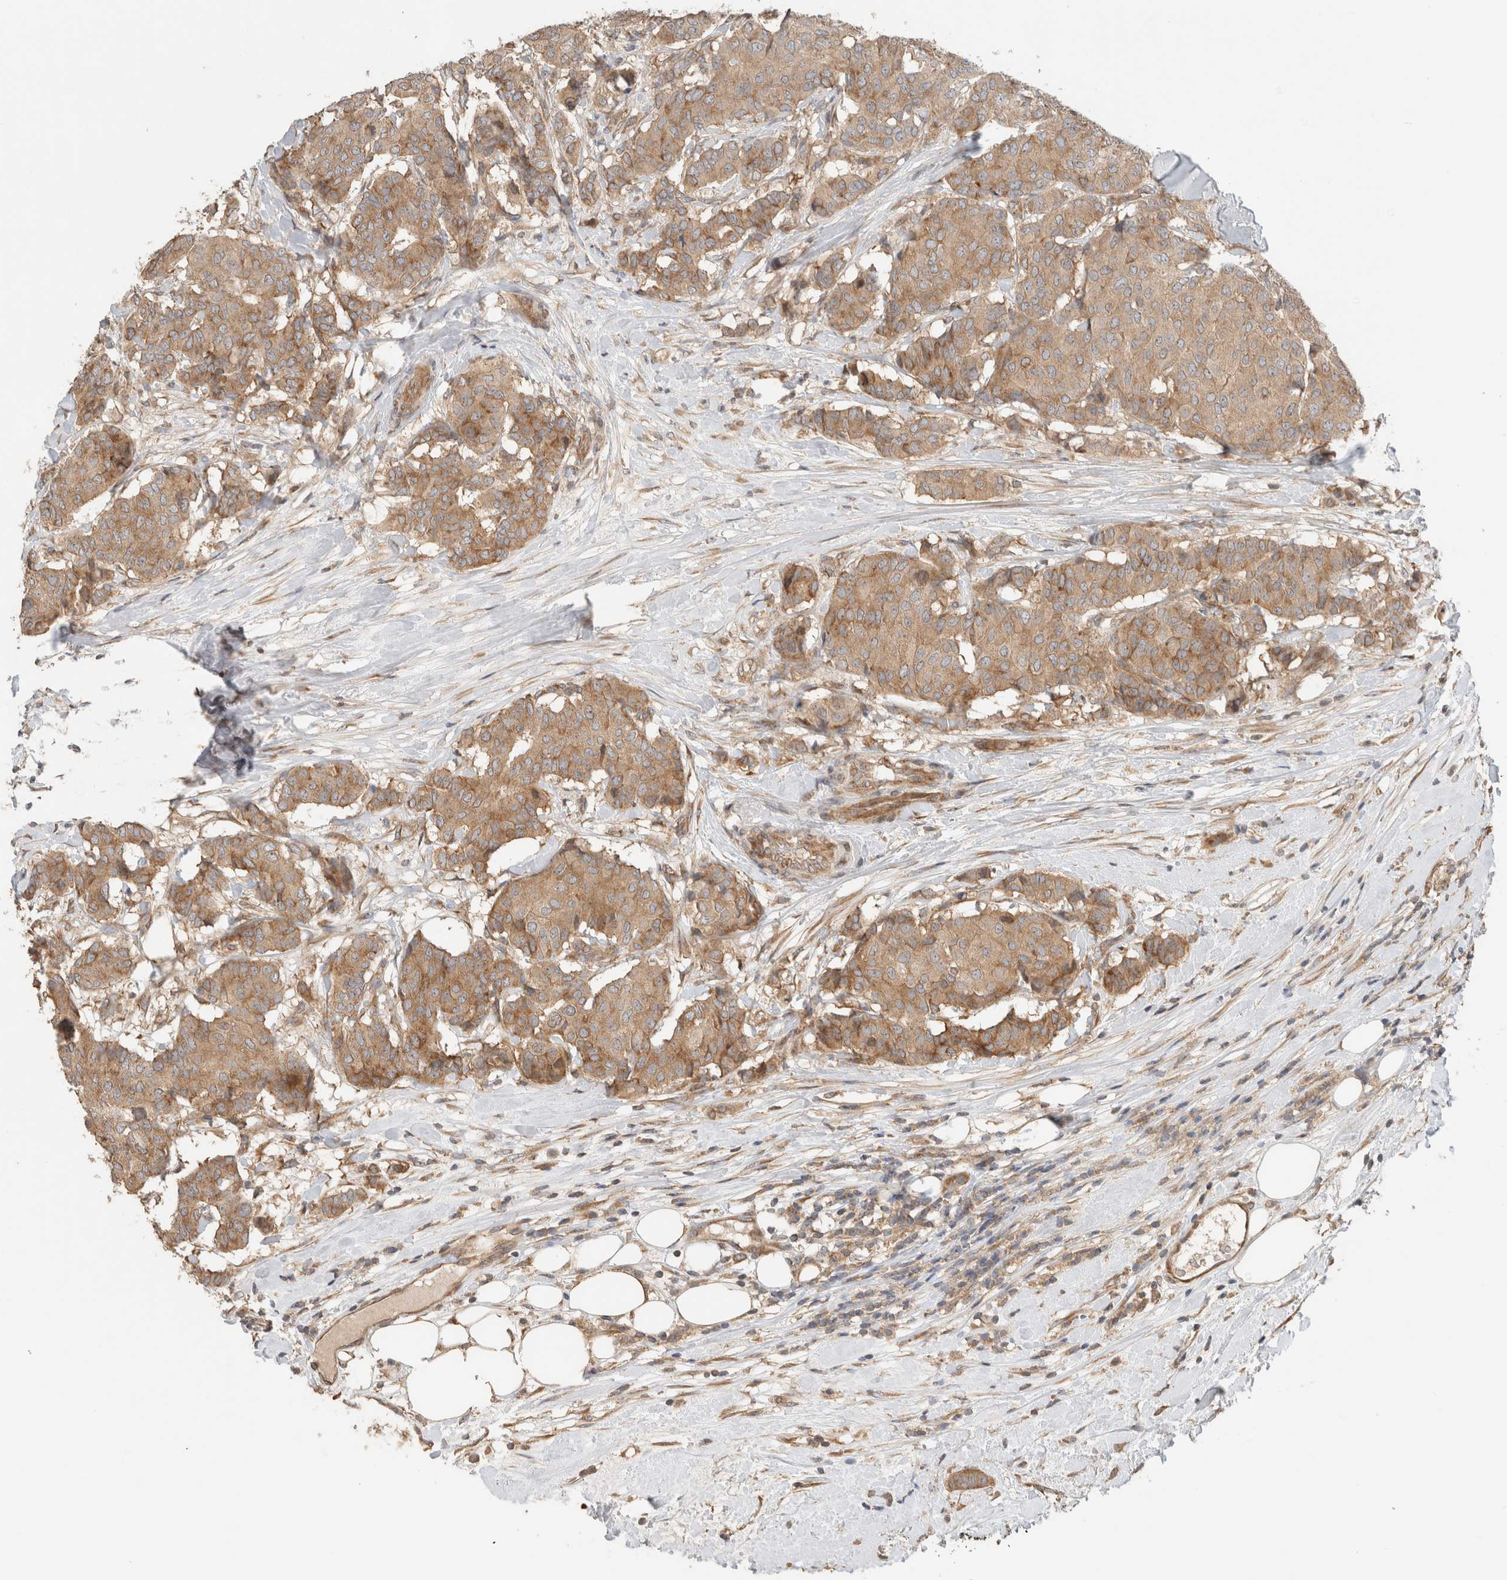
{"staining": {"intensity": "moderate", "quantity": ">75%", "location": "cytoplasmic/membranous"}, "tissue": "breast cancer", "cell_type": "Tumor cells", "image_type": "cancer", "snomed": [{"axis": "morphology", "description": "Duct carcinoma"}, {"axis": "topography", "description": "Breast"}], "caption": "Moderate cytoplasmic/membranous protein expression is present in approximately >75% of tumor cells in breast cancer.", "gene": "PUM1", "patient": {"sex": "female", "age": 75}}